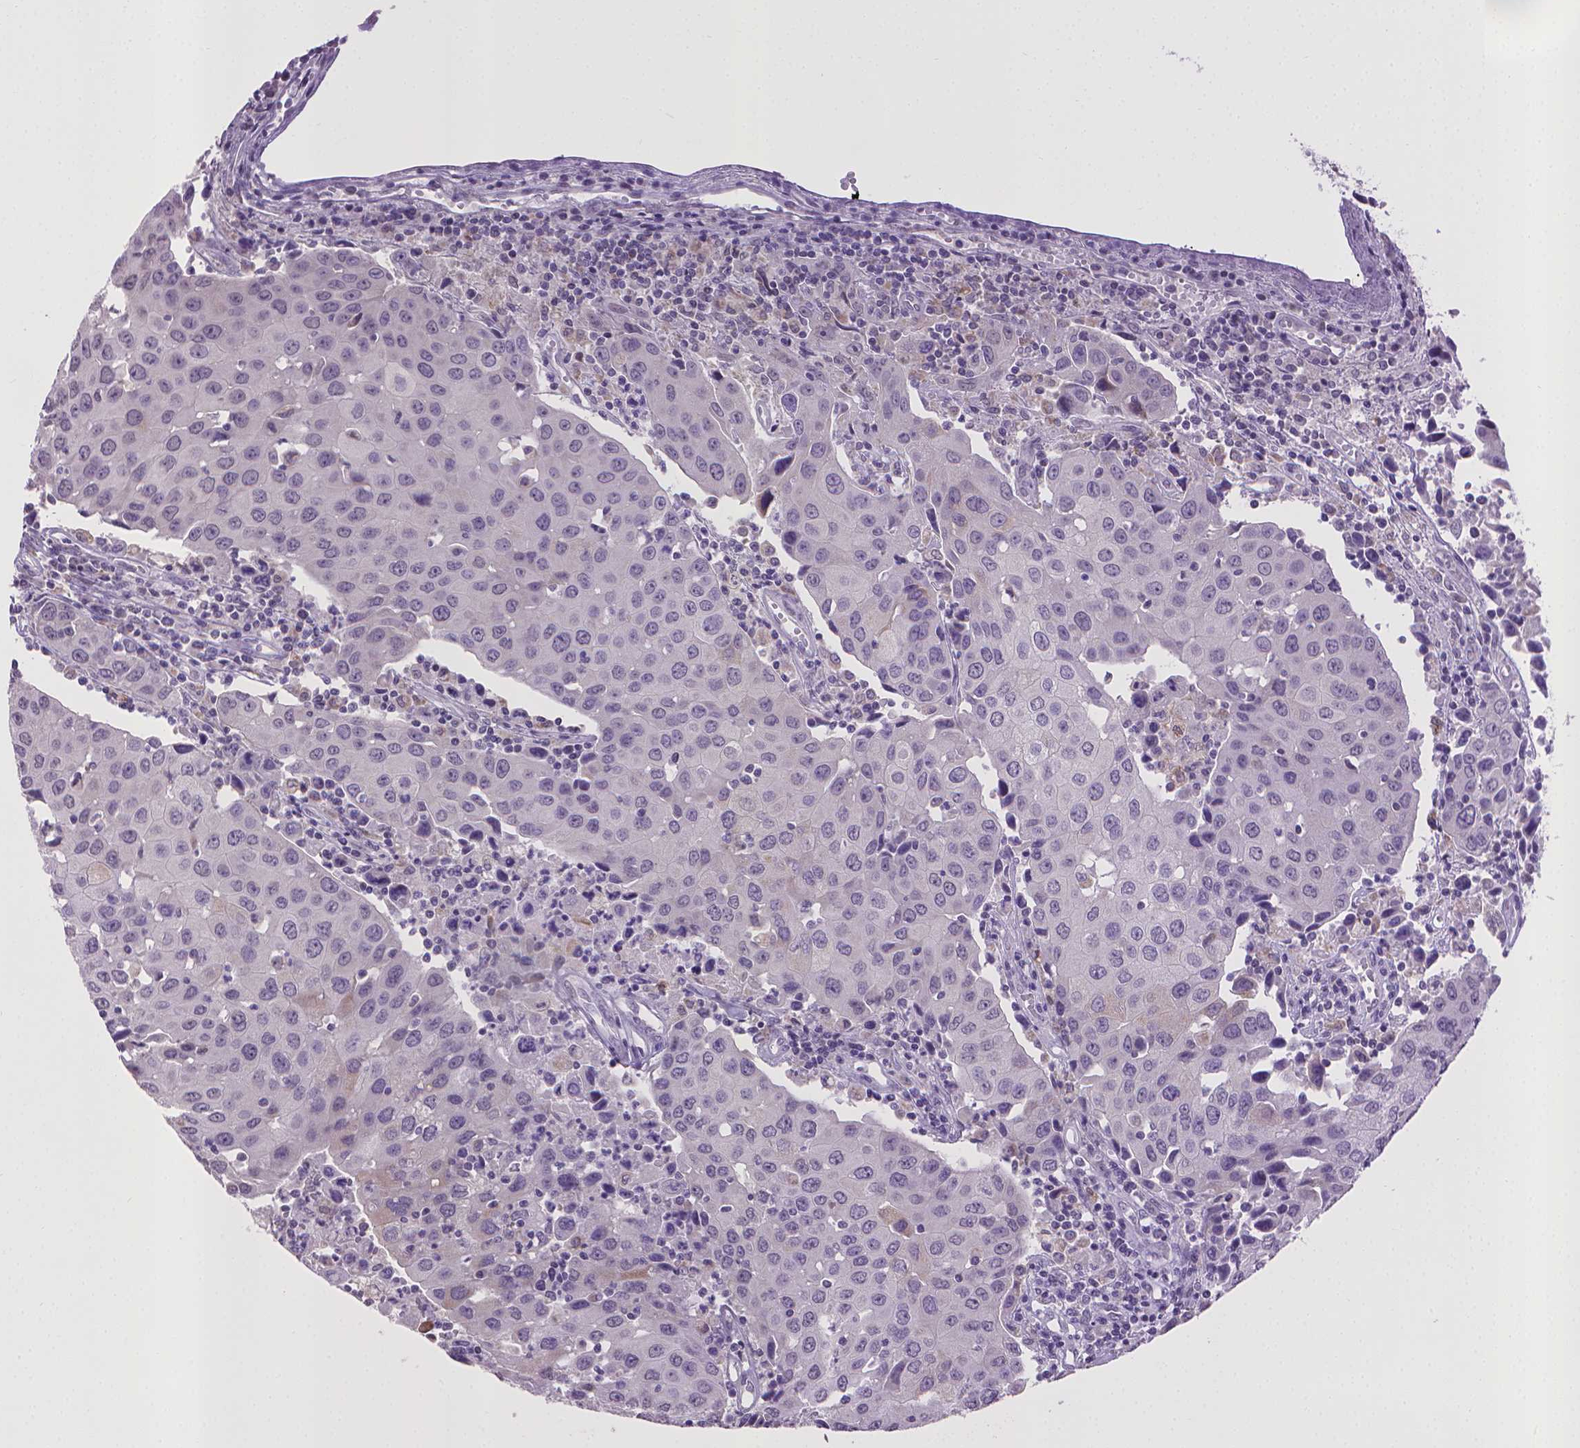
{"staining": {"intensity": "negative", "quantity": "none", "location": "none"}, "tissue": "urothelial cancer", "cell_type": "Tumor cells", "image_type": "cancer", "snomed": [{"axis": "morphology", "description": "Urothelial carcinoma, High grade"}, {"axis": "topography", "description": "Urinary bladder"}], "caption": "An IHC photomicrograph of urothelial carcinoma (high-grade) is shown. There is no staining in tumor cells of urothelial carcinoma (high-grade).", "gene": "KMO", "patient": {"sex": "female", "age": 85}}